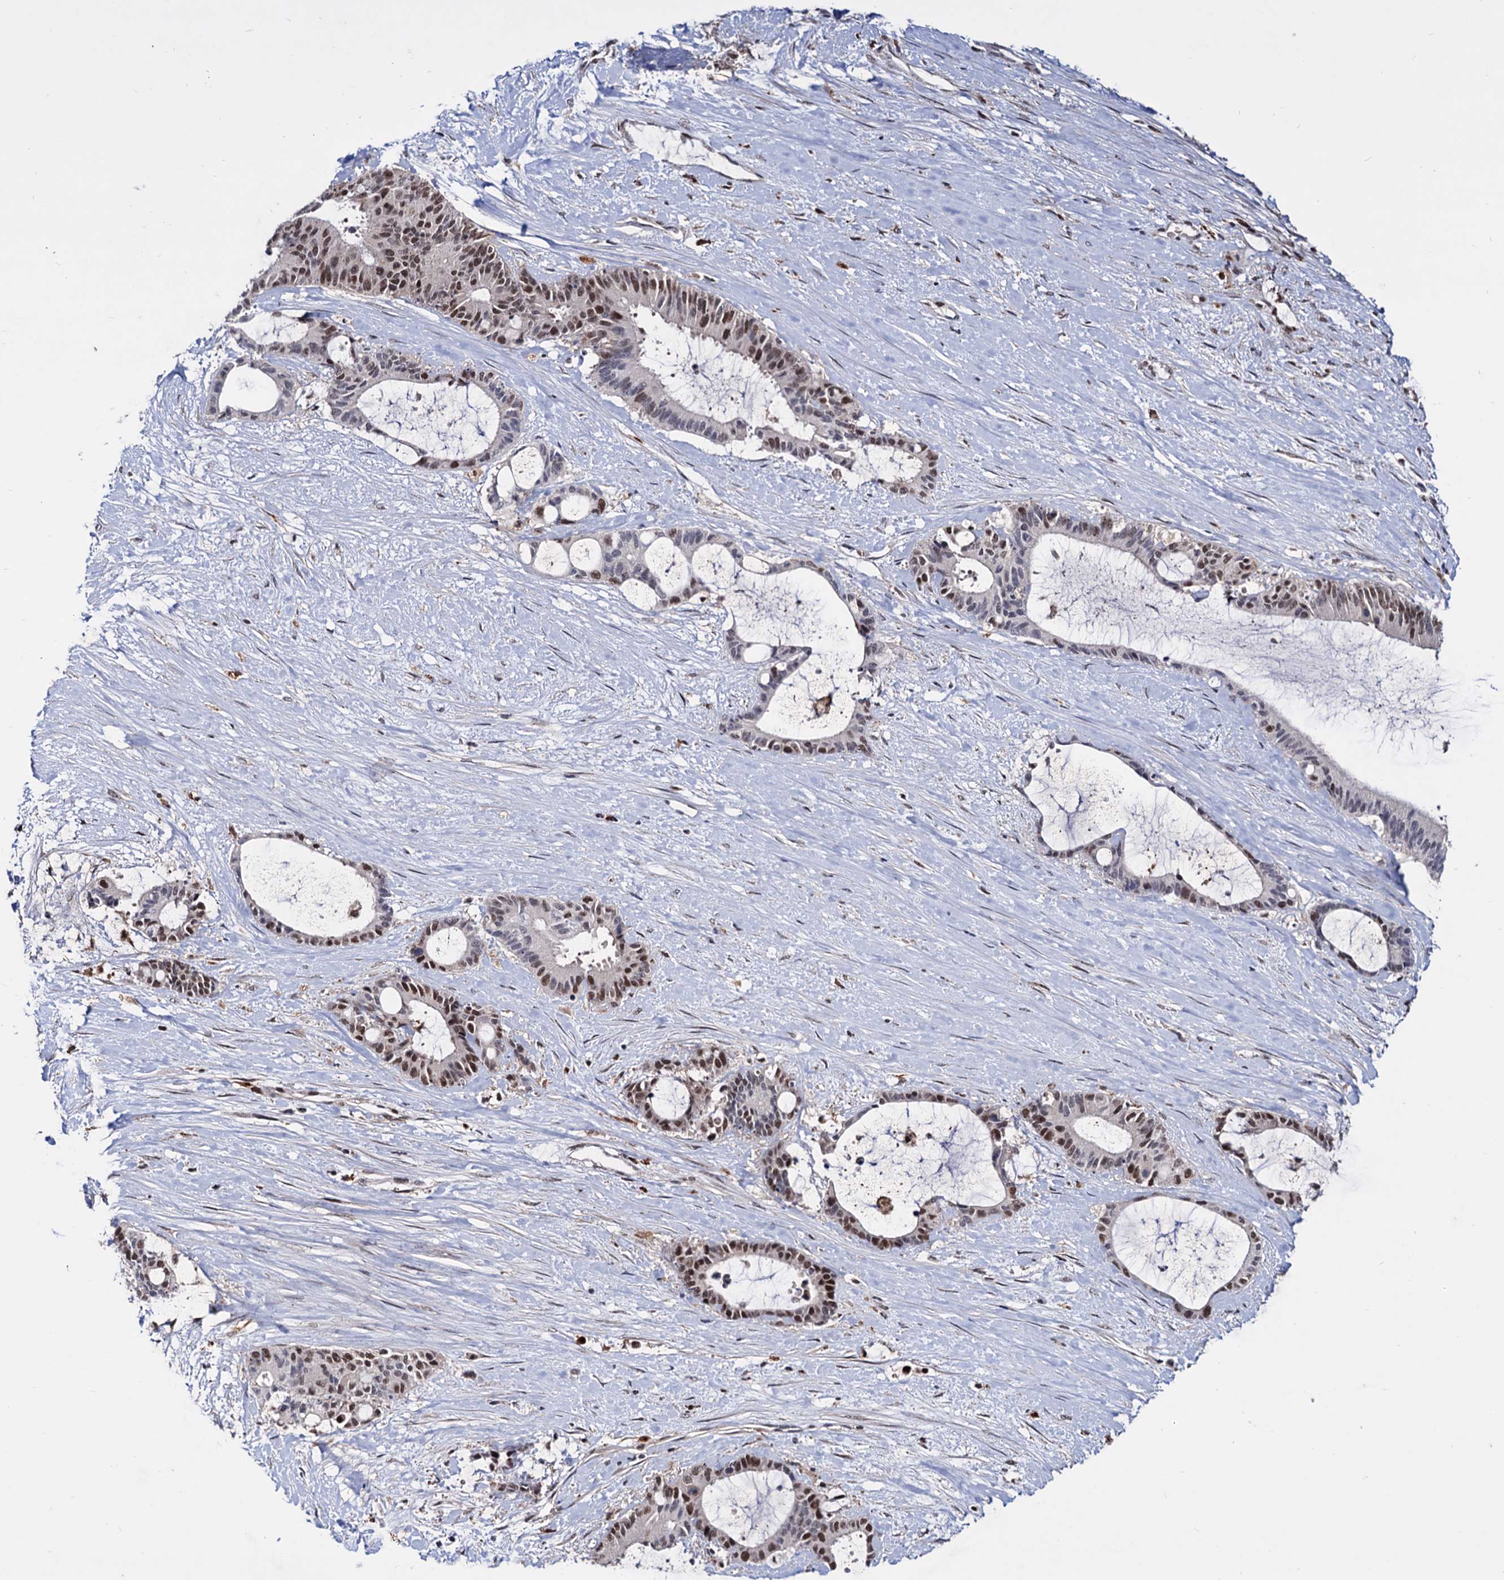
{"staining": {"intensity": "moderate", "quantity": "25%-75%", "location": "nuclear"}, "tissue": "liver cancer", "cell_type": "Tumor cells", "image_type": "cancer", "snomed": [{"axis": "morphology", "description": "Normal tissue, NOS"}, {"axis": "morphology", "description": "Cholangiocarcinoma"}, {"axis": "topography", "description": "Liver"}, {"axis": "topography", "description": "Peripheral nerve tissue"}], "caption": "Immunohistochemistry (IHC) (DAB (3,3'-diaminobenzidine)) staining of human liver cancer (cholangiocarcinoma) reveals moderate nuclear protein expression in about 25%-75% of tumor cells.", "gene": "RNASEH2B", "patient": {"sex": "female", "age": 73}}